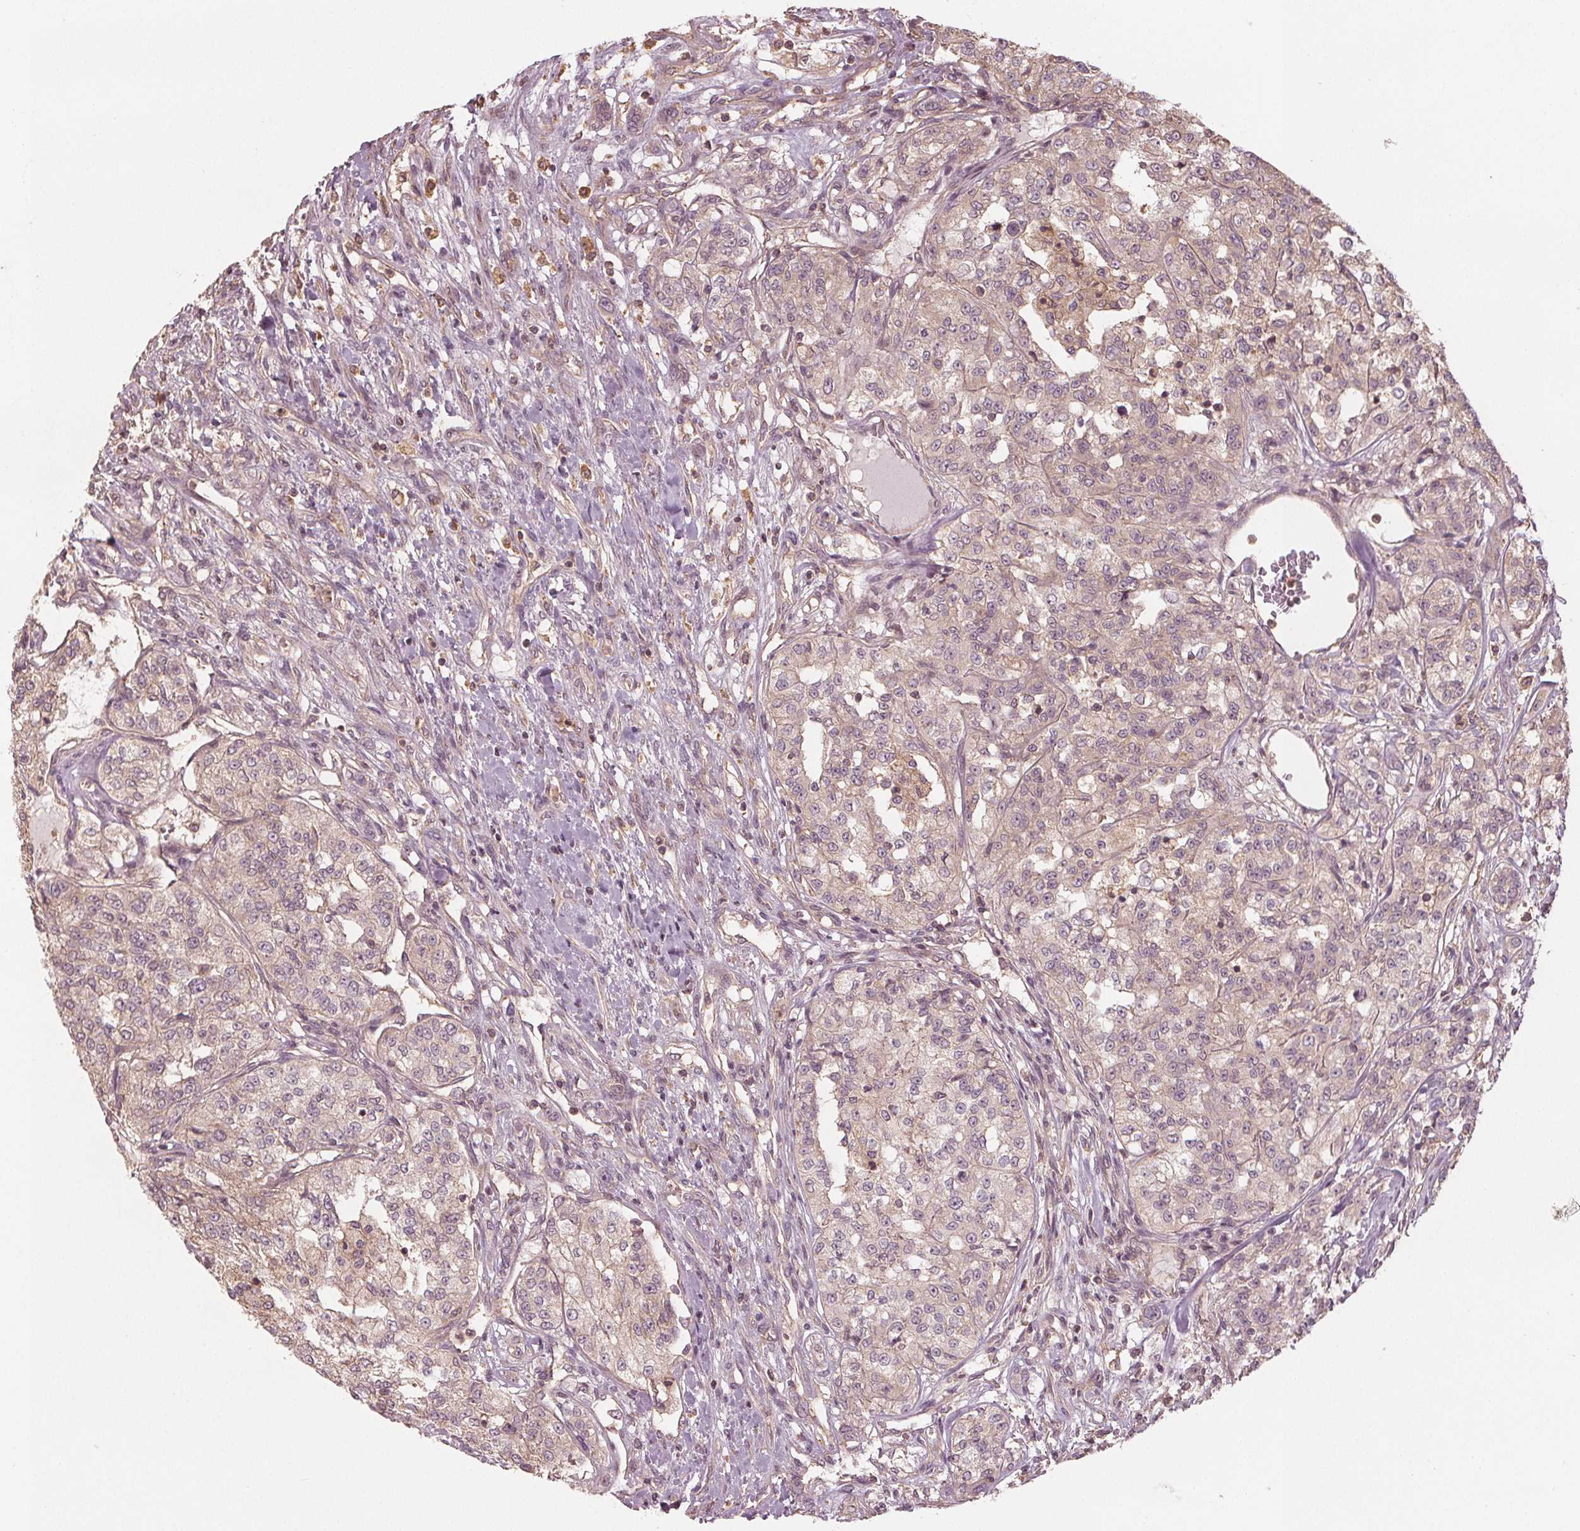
{"staining": {"intensity": "weak", "quantity": "25%-75%", "location": "cytoplasmic/membranous"}, "tissue": "renal cancer", "cell_type": "Tumor cells", "image_type": "cancer", "snomed": [{"axis": "morphology", "description": "Adenocarcinoma, NOS"}, {"axis": "topography", "description": "Kidney"}], "caption": "IHC histopathology image of human renal adenocarcinoma stained for a protein (brown), which demonstrates low levels of weak cytoplasmic/membranous positivity in about 25%-75% of tumor cells.", "gene": "GNB2", "patient": {"sex": "female", "age": 63}}